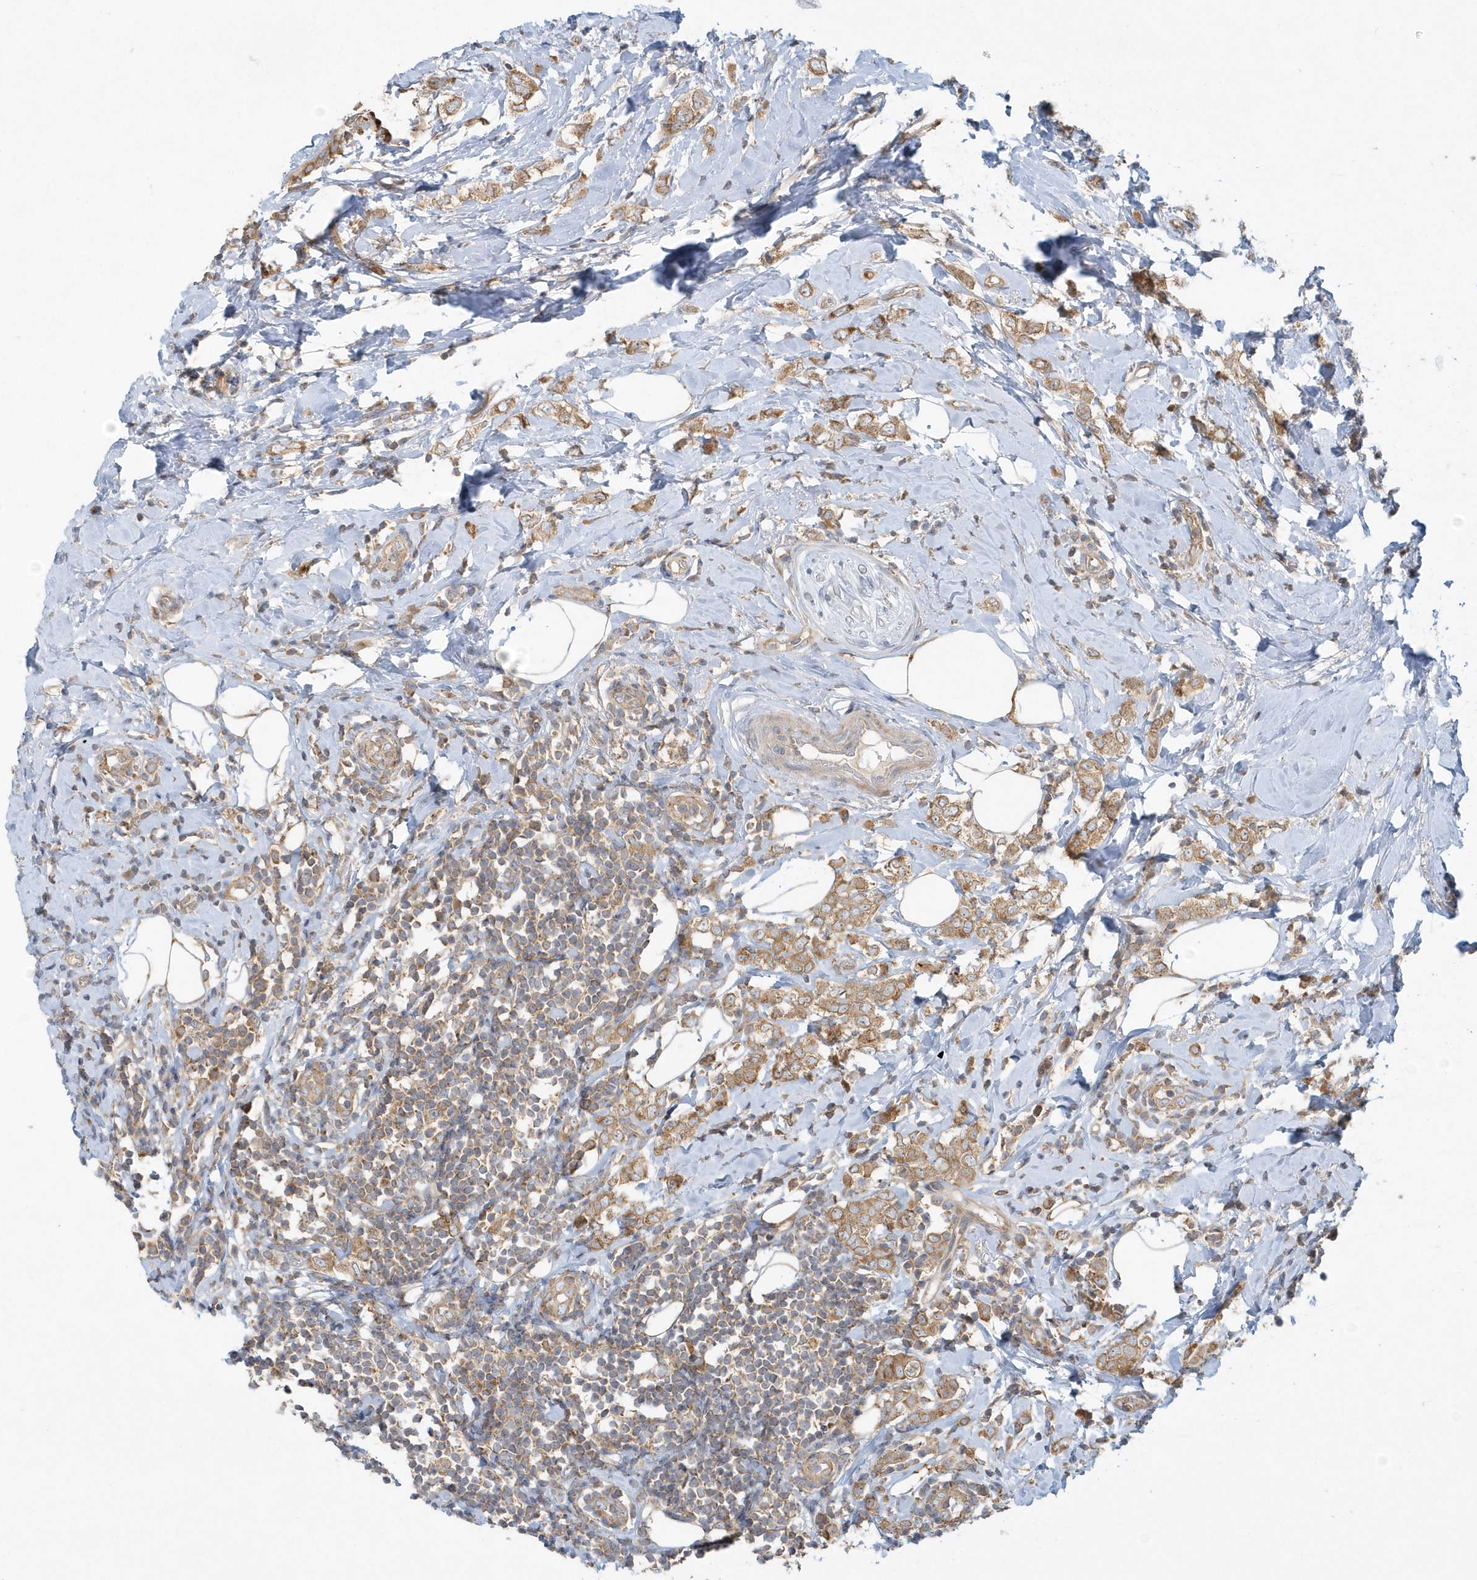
{"staining": {"intensity": "moderate", "quantity": ">75%", "location": "cytoplasmic/membranous"}, "tissue": "breast cancer", "cell_type": "Tumor cells", "image_type": "cancer", "snomed": [{"axis": "morphology", "description": "Lobular carcinoma"}, {"axis": "topography", "description": "Breast"}], "caption": "This histopathology image exhibits breast cancer stained with immunohistochemistry (IHC) to label a protein in brown. The cytoplasmic/membranous of tumor cells show moderate positivity for the protein. Nuclei are counter-stained blue.", "gene": "CNOT10", "patient": {"sex": "female", "age": 47}}